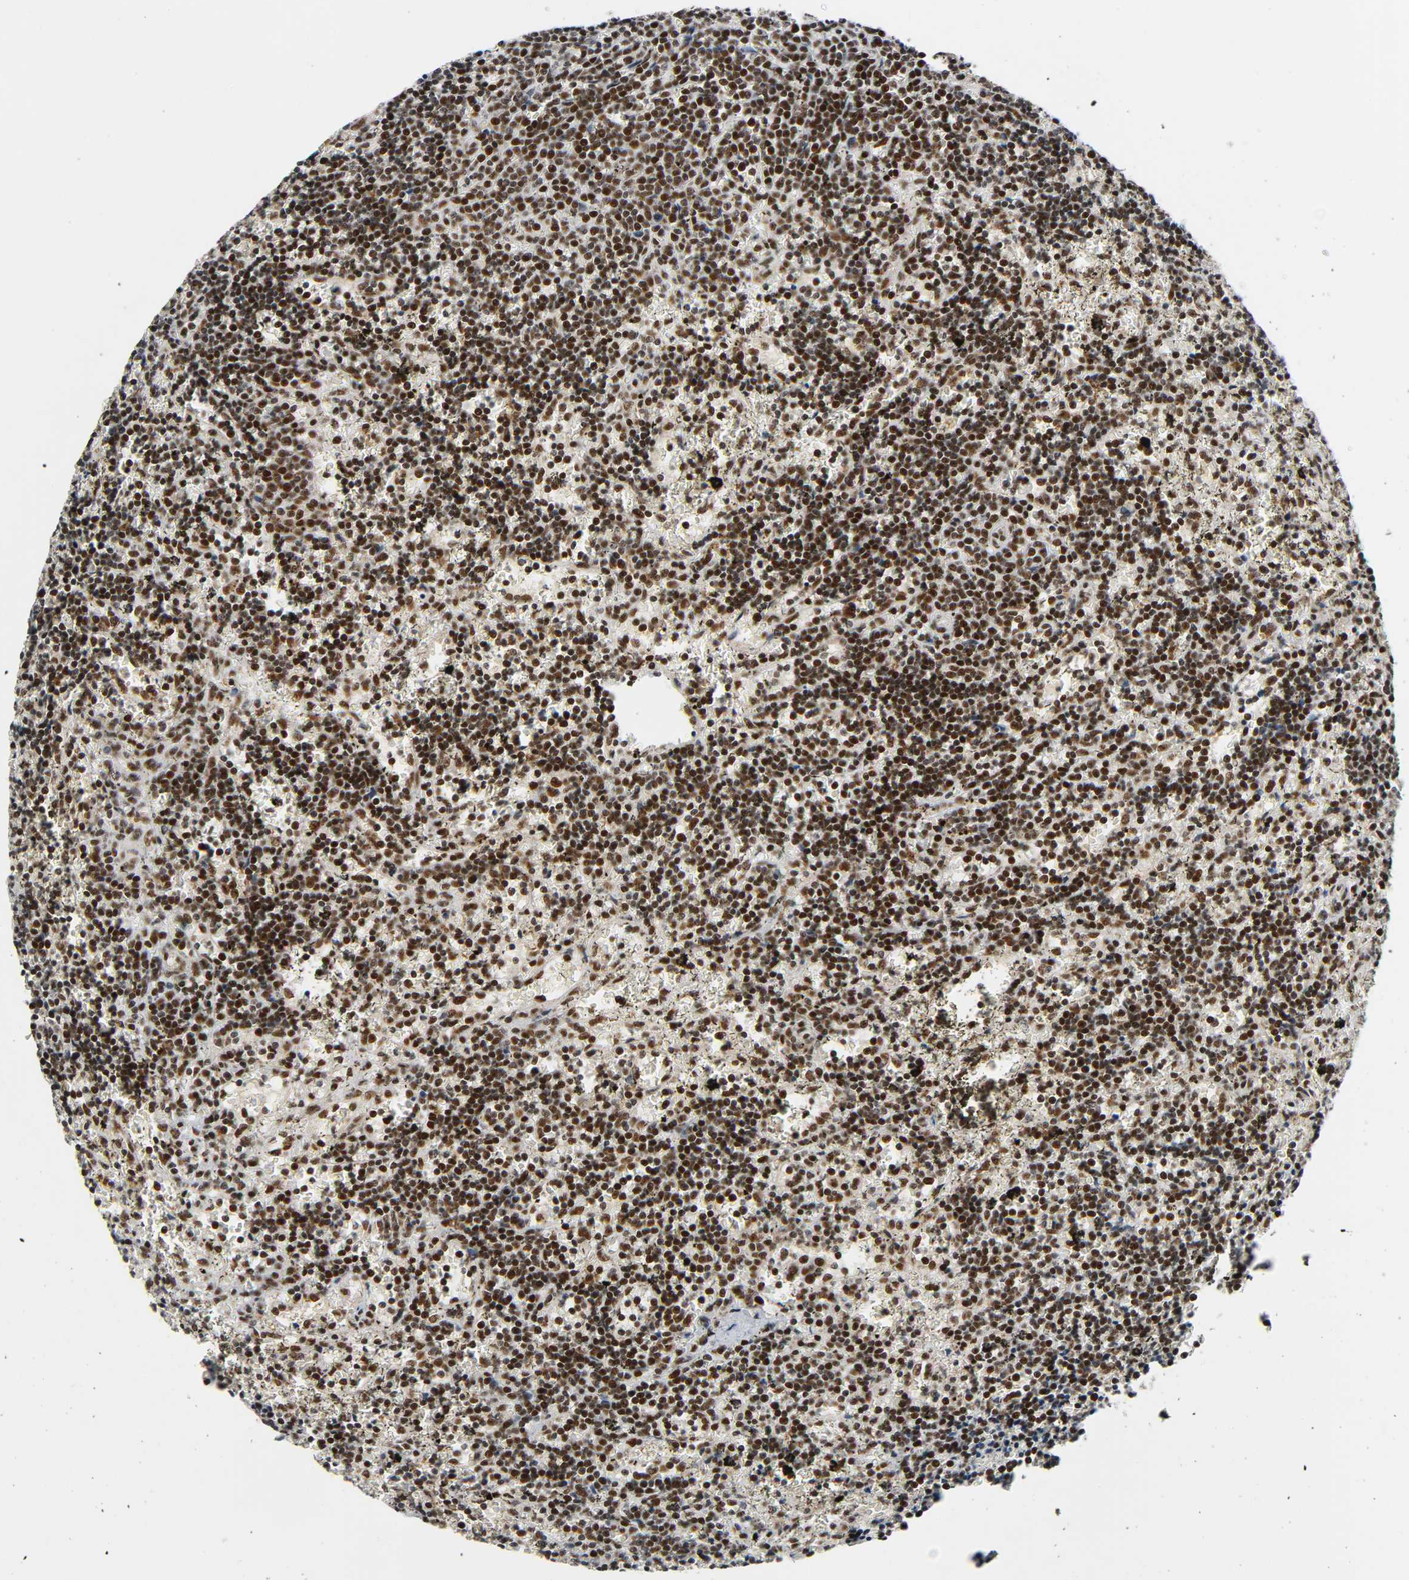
{"staining": {"intensity": "strong", "quantity": ">75%", "location": "nuclear"}, "tissue": "lymphoma", "cell_type": "Tumor cells", "image_type": "cancer", "snomed": [{"axis": "morphology", "description": "Malignant lymphoma, non-Hodgkin's type, Low grade"}, {"axis": "topography", "description": "Spleen"}], "caption": "Tumor cells reveal high levels of strong nuclear expression in about >75% of cells in human lymphoma. The staining was performed using DAB, with brown indicating positive protein expression. Nuclei are stained blue with hematoxylin.", "gene": "CDK9", "patient": {"sex": "male", "age": 60}}